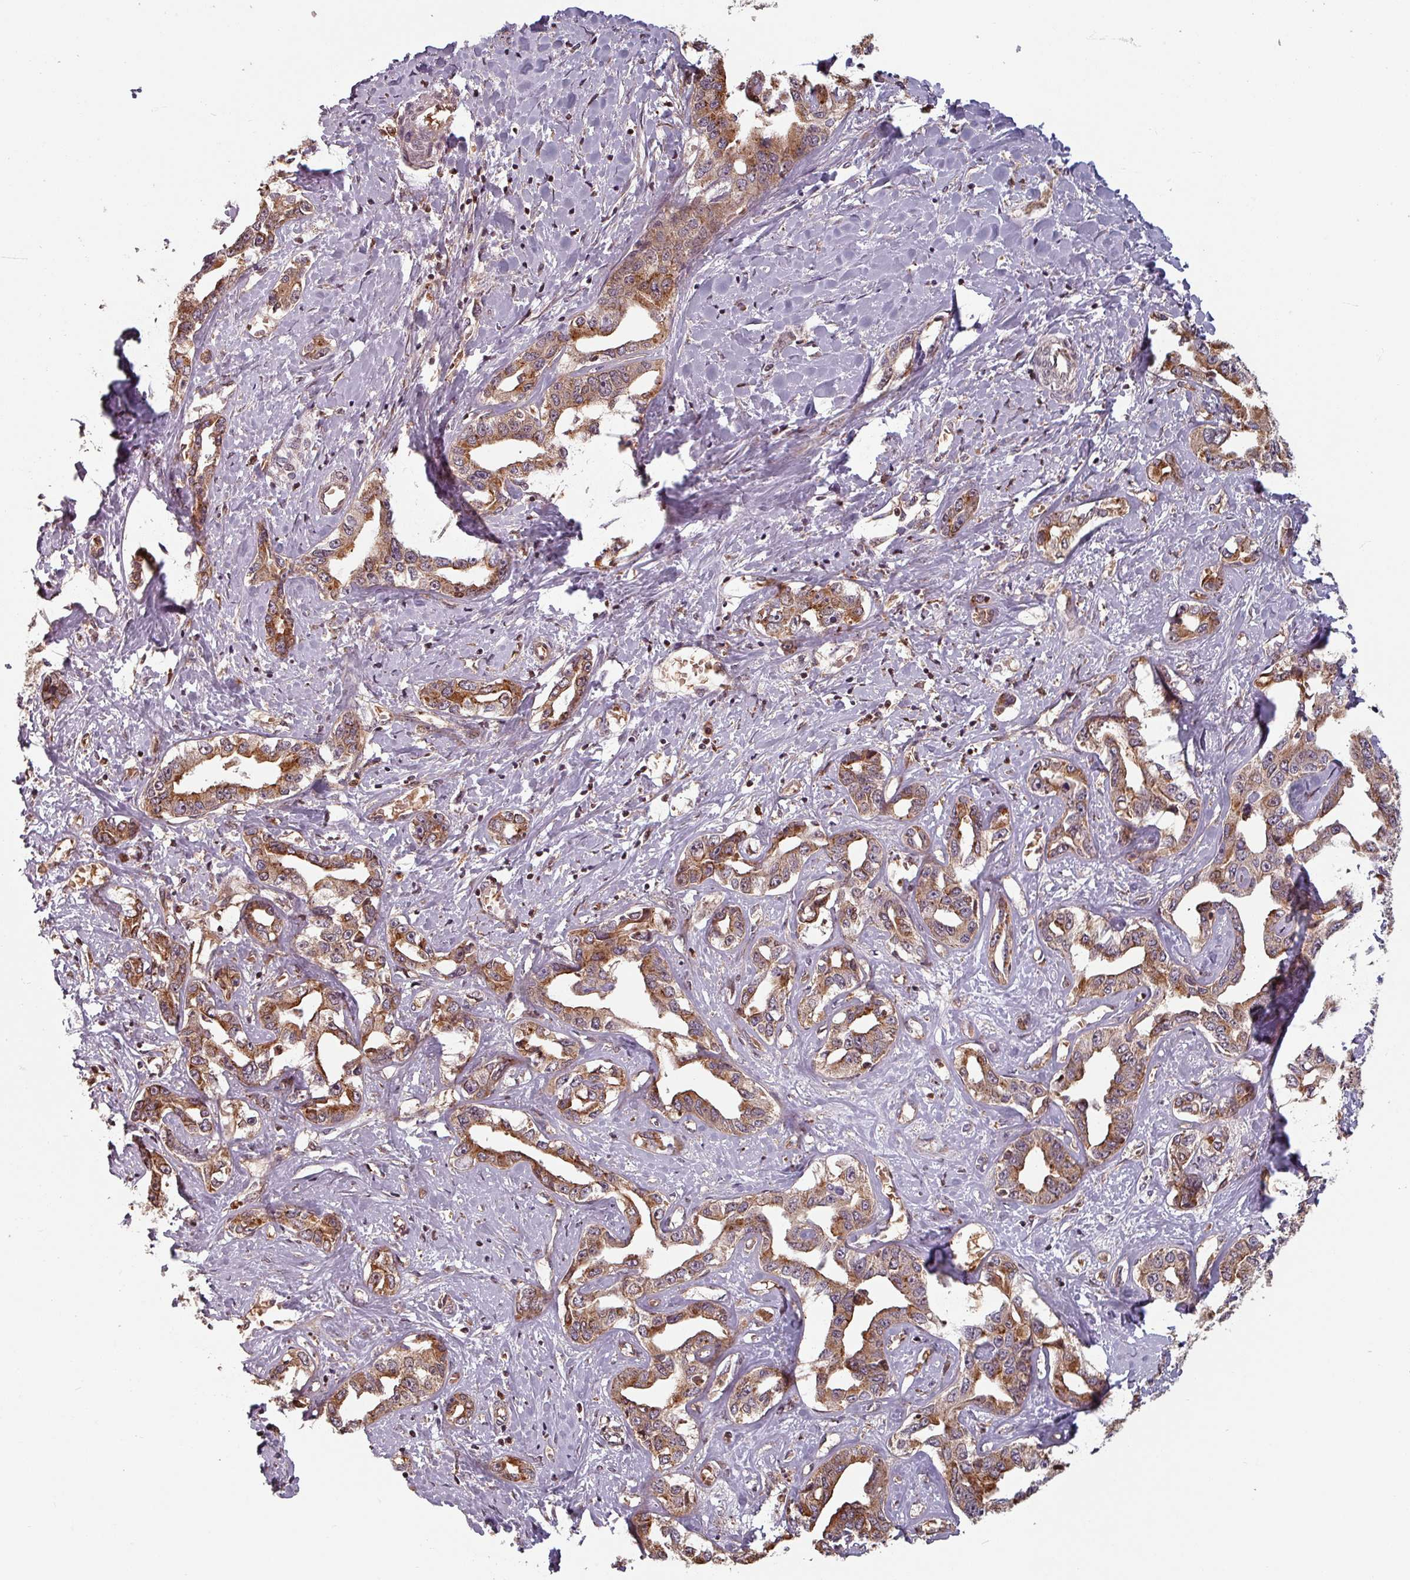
{"staining": {"intensity": "moderate", "quantity": ">75%", "location": "cytoplasmic/membranous"}, "tissue": "liver cancer", "cell_type": "Tumor cells", "image_type": "cancer", "snomed": [{"axis": "morphology", "description": "Cholangiocarcinoma"}, {"axis": "topography", "description": "Liver"}], "caption": "An immunohistochemistry (IHC) micrograph of neoplastic tissue is shown. Protein staining in brown labels moderate cytoplasmic/membranous positivity in liver cholangiocarcinoma within tumor cells.", "gene": "EID1", "patient": {"sex": "male", "age": 59}}